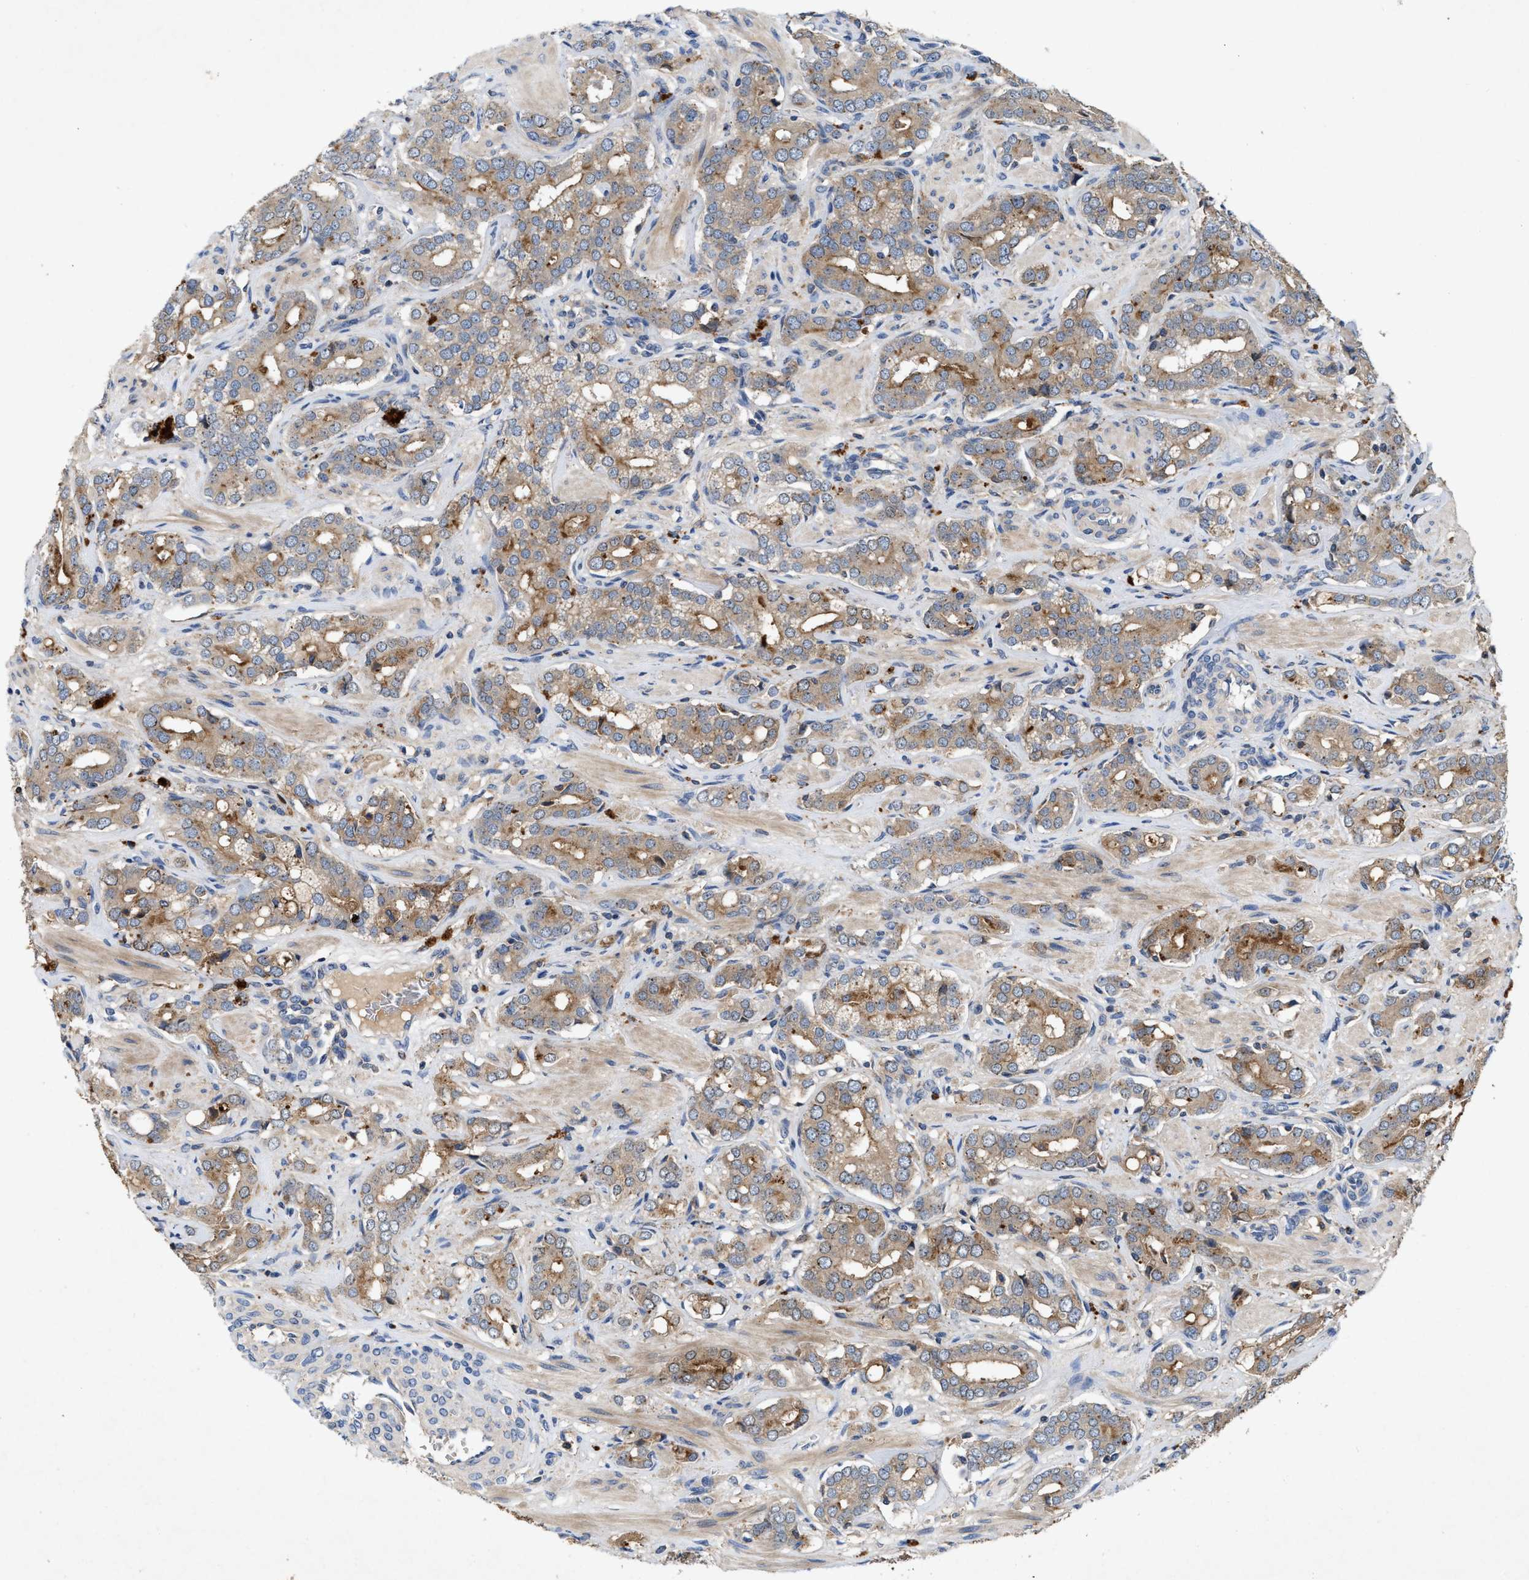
{"staining": {"intensity": "moderate", "quantity": "25%-75%", "location": "cytoplasmic/membranous"}, "tissue": "prostate cancer", "cell_type": "Tumor cells", "image_type": "cancer", "snomed": [{"axis": "morphology", "description": "Adenocarcinoma, High grade"}, {"axis": "topography", "description": "Prostate"}], "caption": "Immunohistochemistry (DAB (3,3'-diaminobenzidine)) staining of human prostate cancer reveals moderate cytoplasmic/membranous protein positivity in about 25%-75% of tumor cells. (DAB (3,3'-diaminobenzidine) IHC with brightfield microscopy, high magnification).", "gene": "LPAR2", "patient": {"sex": "male", "age": 52}}